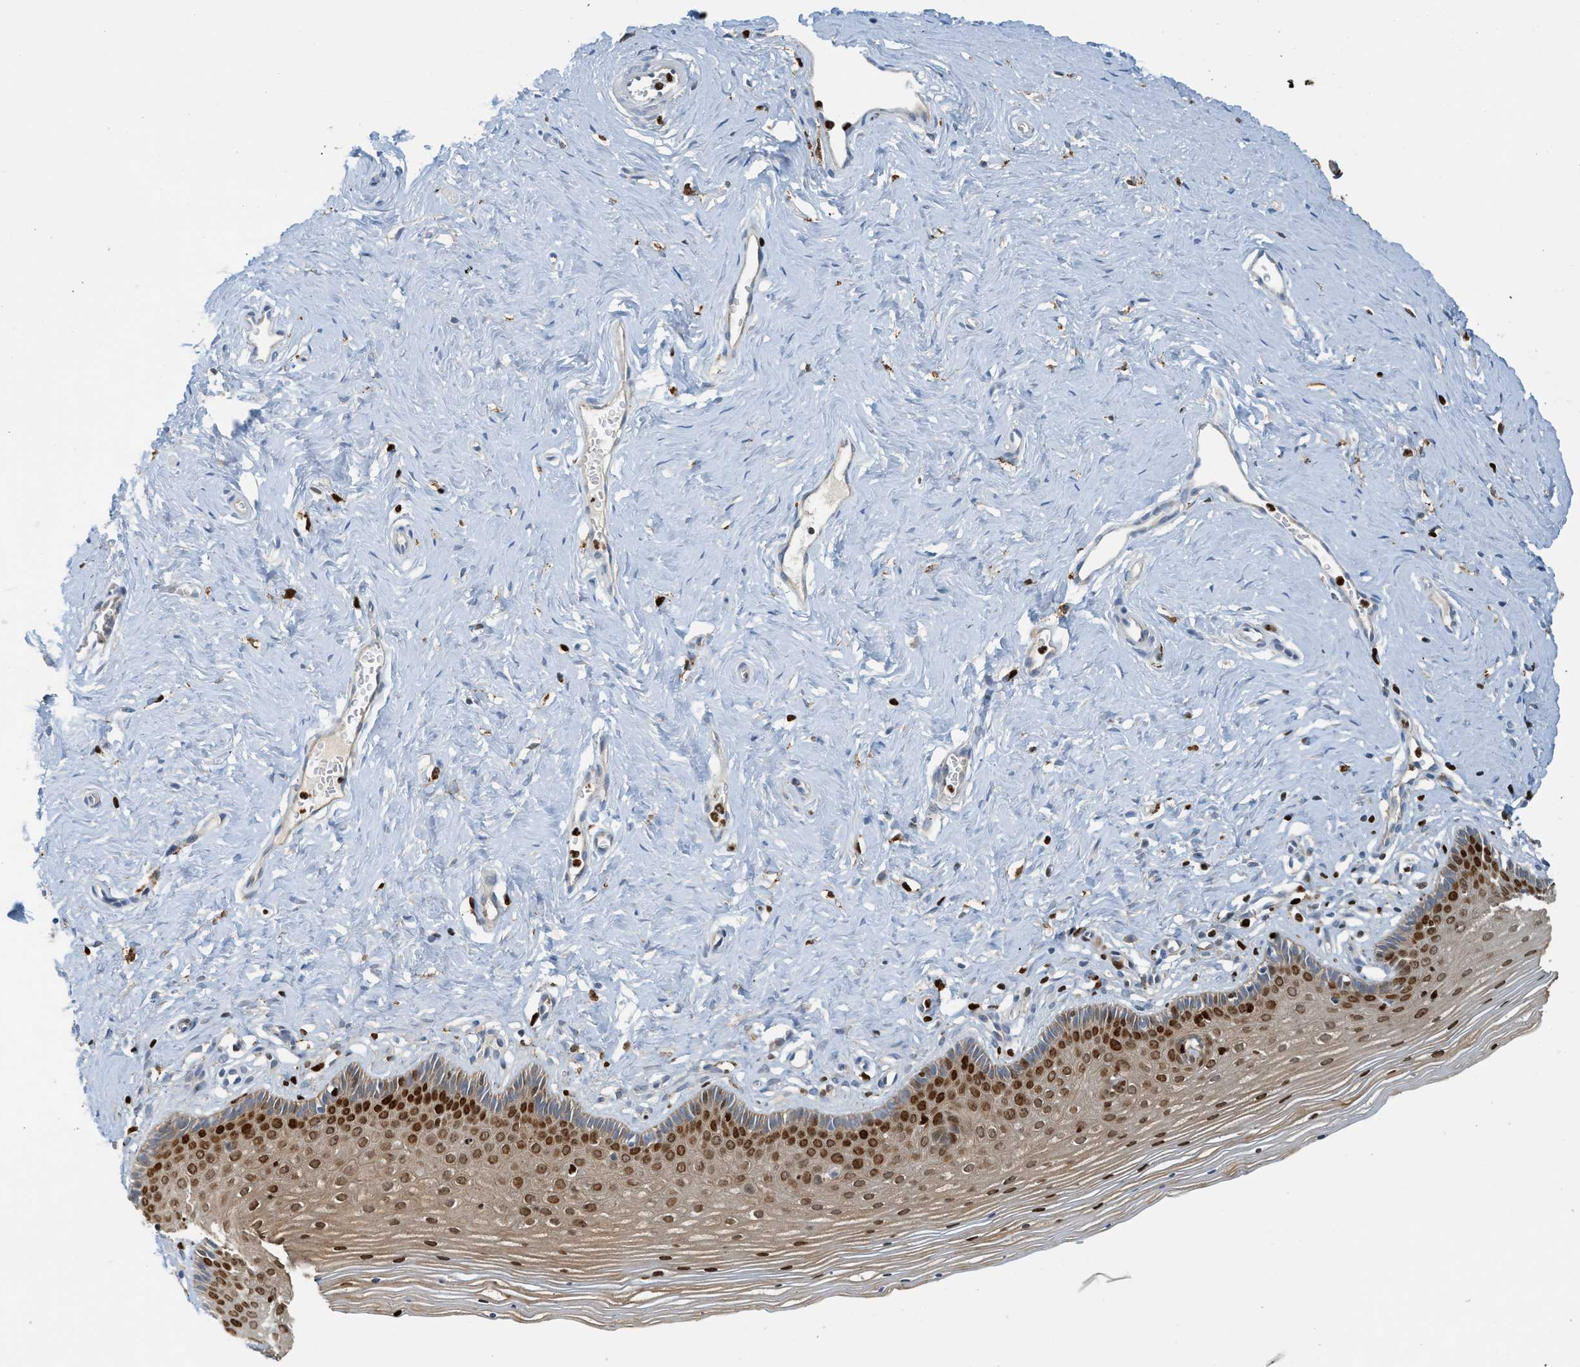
{"staining": {"intensity": "strong", "quantity": ">75%", "location": "cytoplasmic/membranous,nuclear"}, "tissue": "vagina", "cell_type": "Squamous epithelial cells", "image_type": "normal", "snomed": [{"axis": "morphology", "description": "Normal tissue, NOS"}, {"axis": "topography", "description": "Vagina"}], "caption": "Brown immunohistochemical staining in unremarkable vagina reveals strong cytoplasmic/membranous,nuclear positivity in approximately >75% of squamous epithelial cells.", "gene": "SH3D19", "patient": {"sex": "female", "age": 32}}